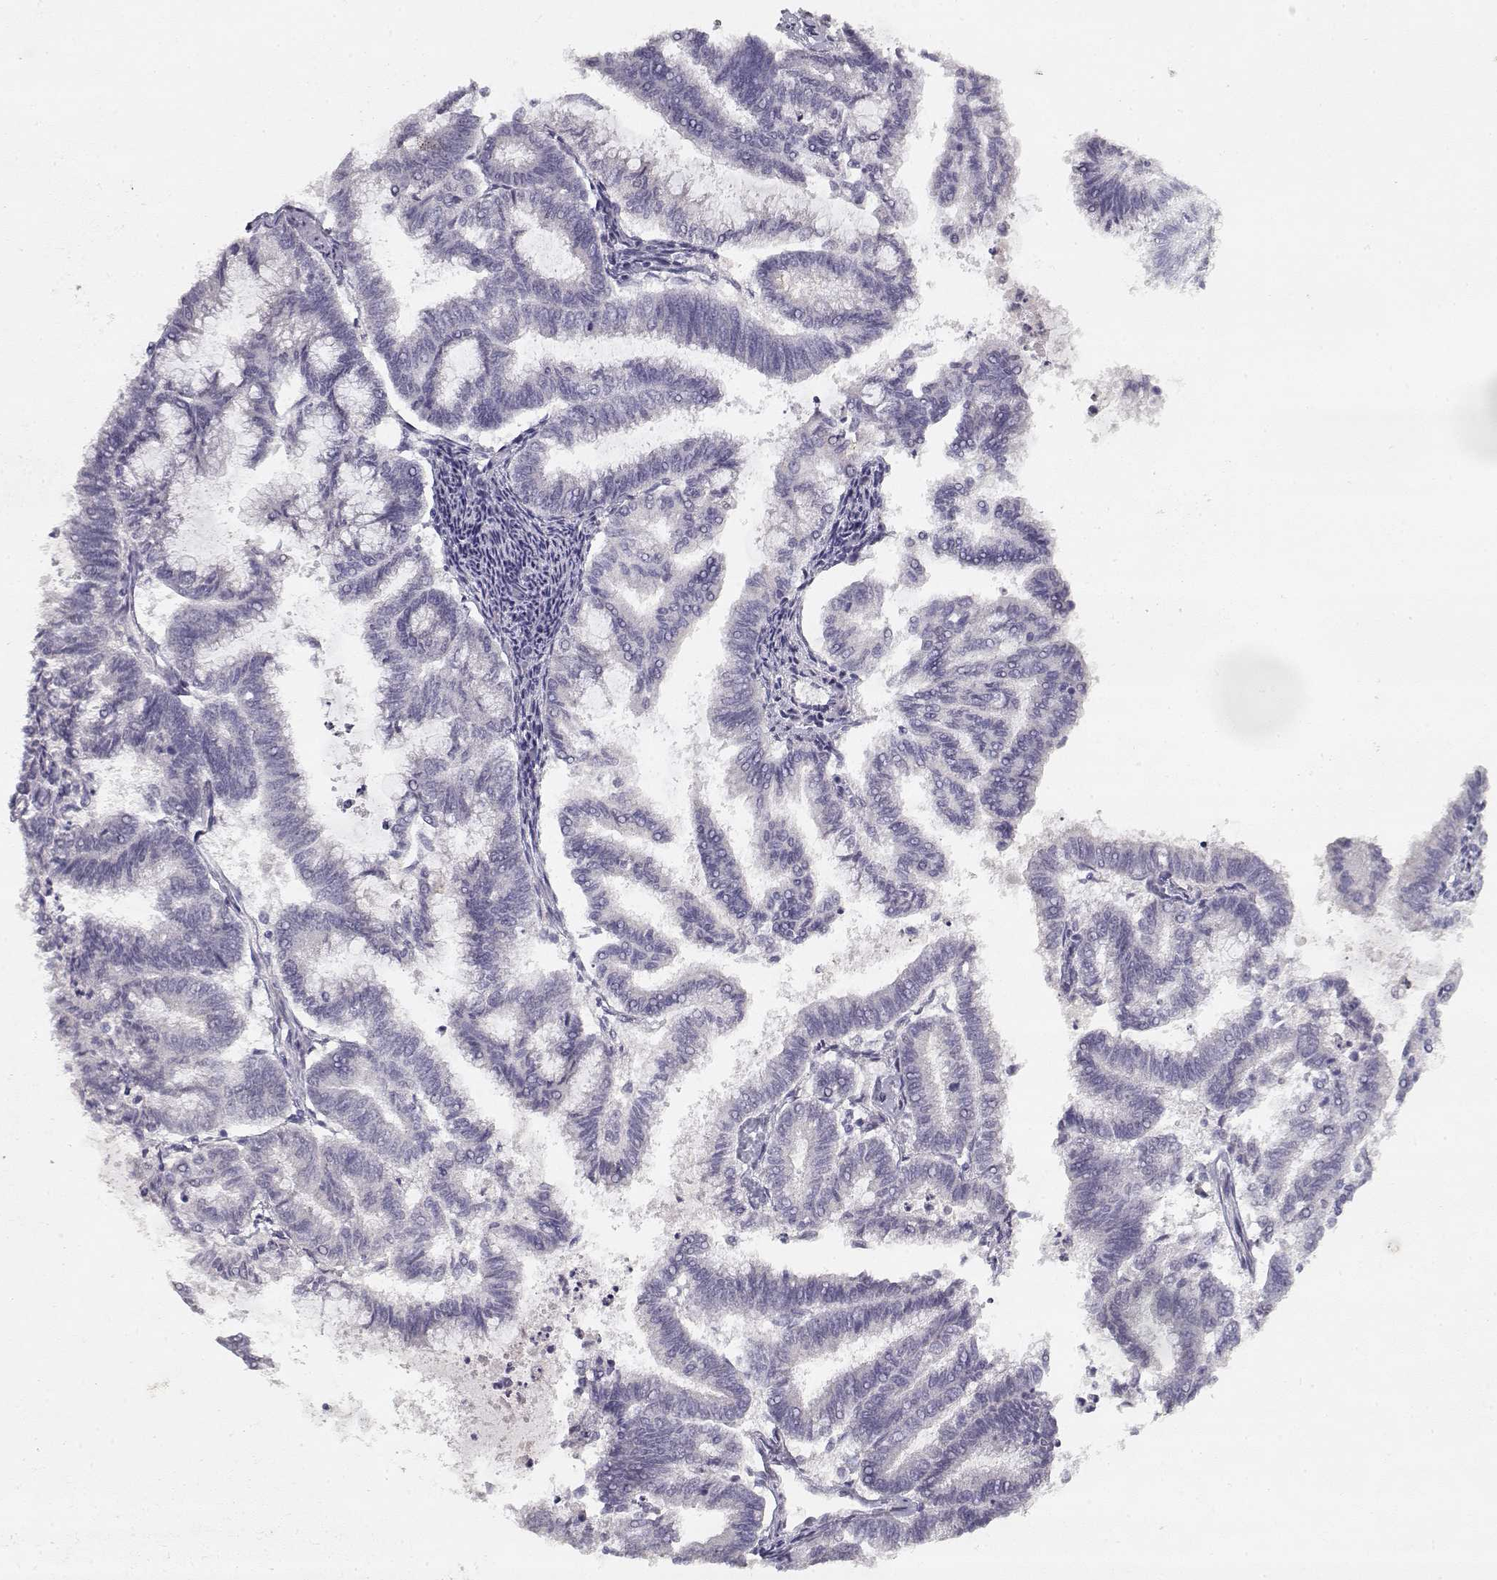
{"staining": {"intensity": "negative", "quantity": "none", "location": "none"}, "tissue": "endometrial cancer", "cell_type": "Tumor cells", "image_type": "cancer", "snomed": [{"axis": "morphology", "description": "Adenocarcinoma, NOS"}, {"axis": "topography", "description": "Endometrium"}], "caption": "High power microscopy image of an immunohistochemistry image of endometrial adenocarcinoma, revealing no significant staining in tumor cells.", "gene": "TPH2", "patient": {"sex": "female", "age": 79}}